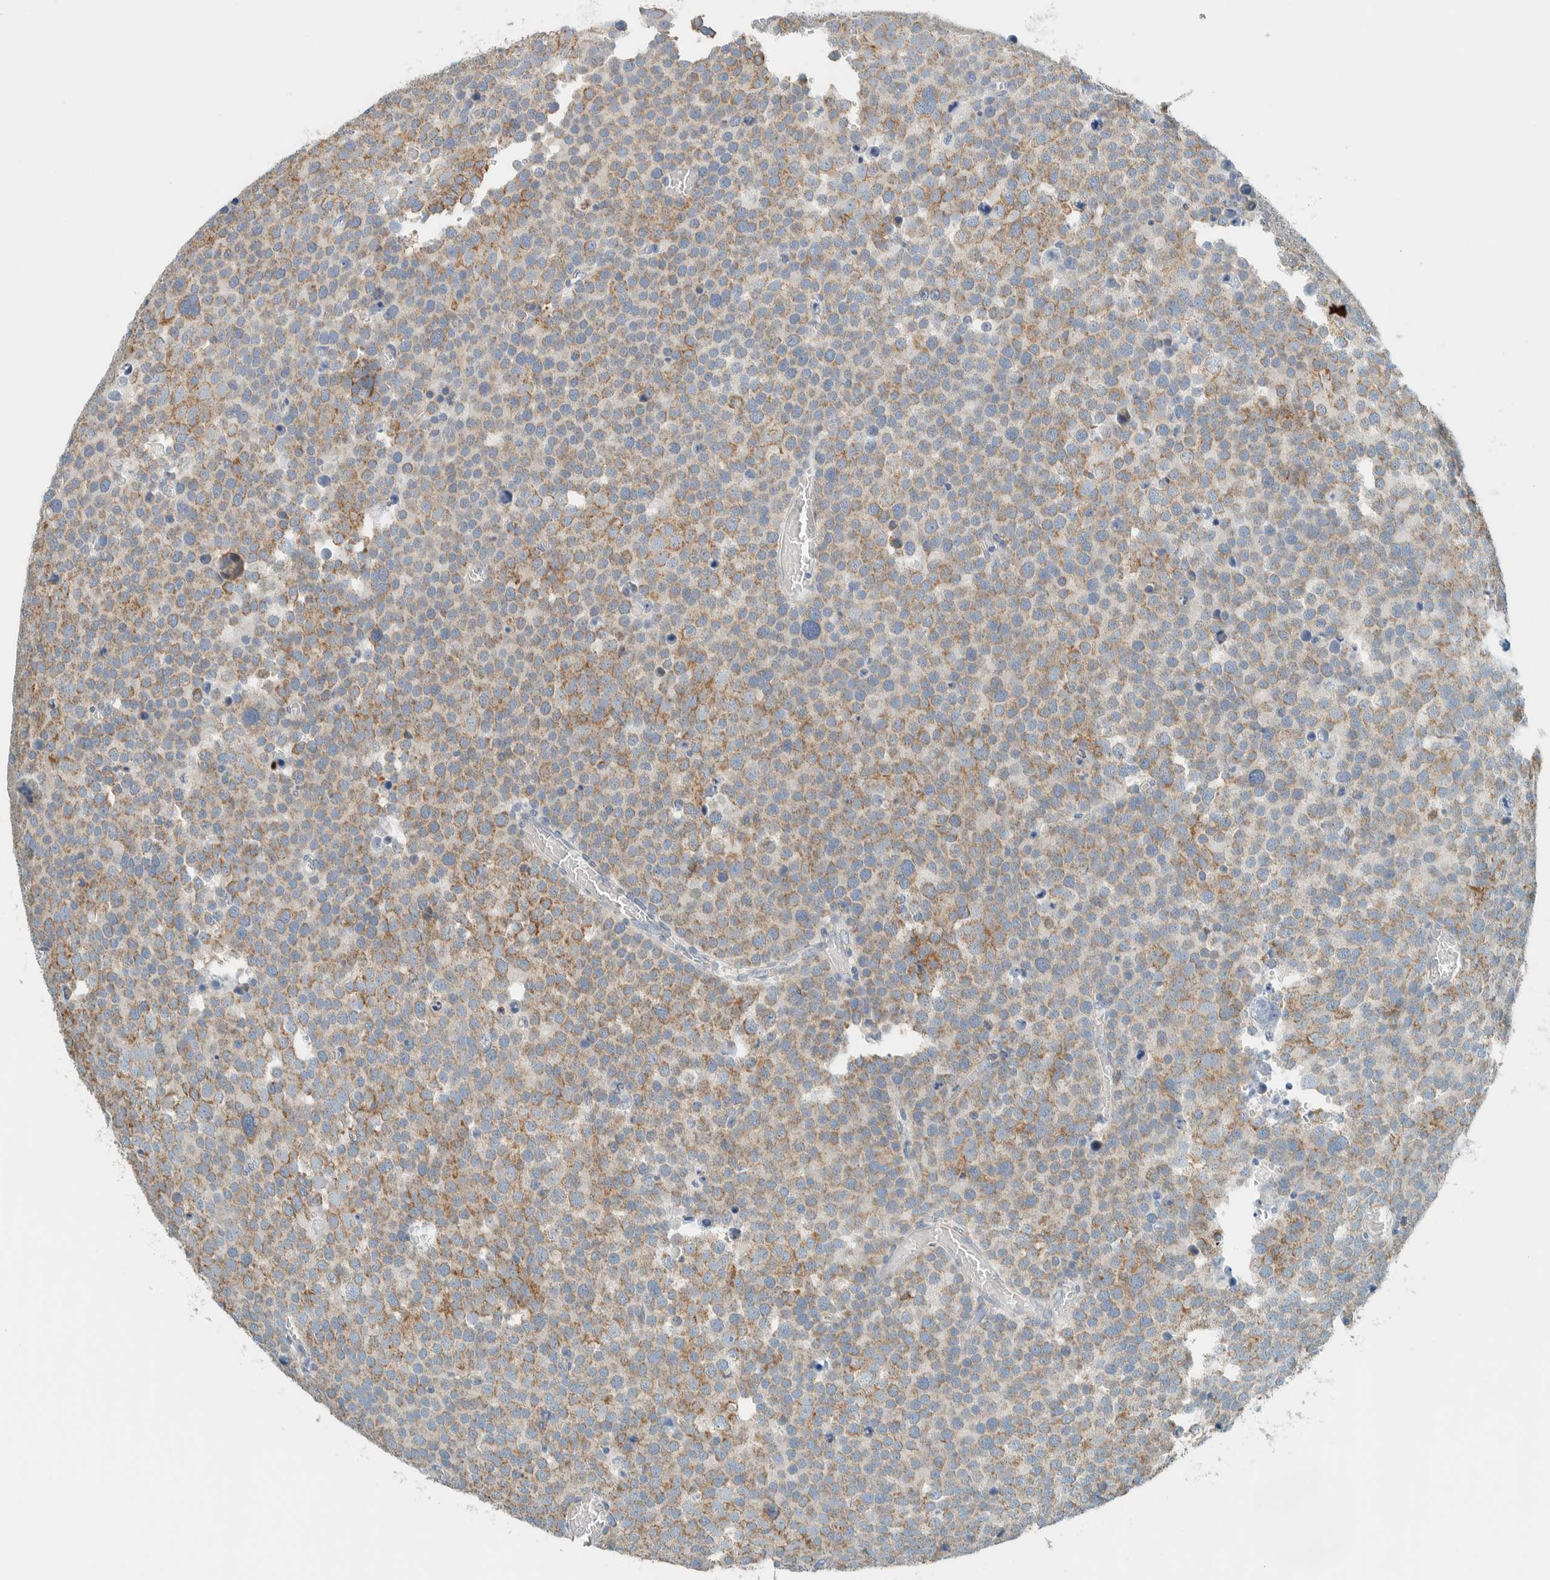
{"staining": {"intensity": "moderate", "quantity": ">75%", "location": "cytoplasmic/membranous"}, "tissue": "testis cancer", "cell_type": "Tumor cells", "image_type": "cancer", "snomed": [{"axis": "morphology", "description": "Seminoma, NOS"}, {"axis": "topography", "description": "Testis"}], "caption": "Seminoma (testis) stained with immunohistochemistry (IHC) shows moderate cytoplasmic/membranous staining in approximately >75% of tumor cells.", "gene": "ALDH7A1", "patient": {"sex": "male", "age": 71}}